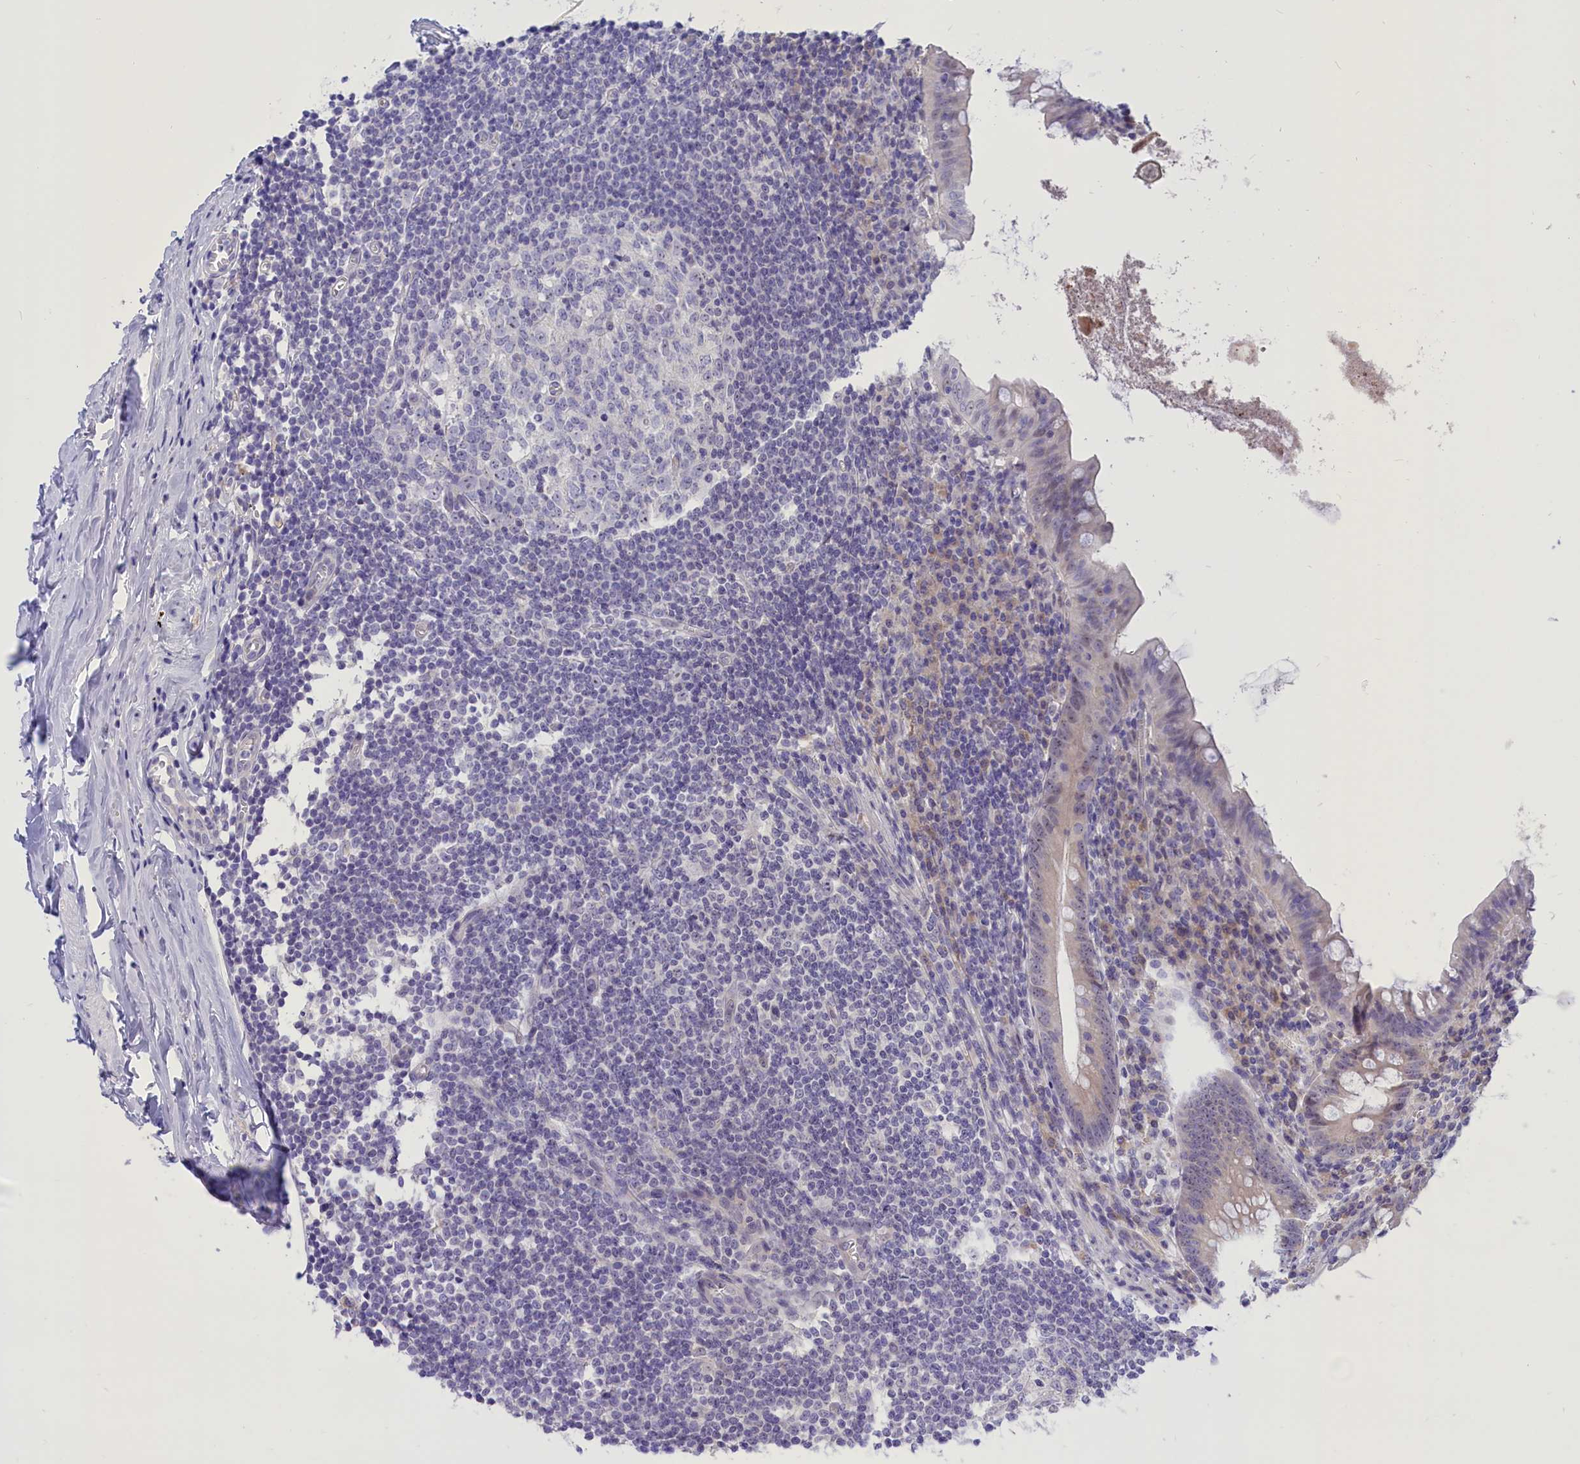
{"staining": {"intensity": "weak", "quantity": "<25%", "location": "cytoplasmic/membranous"}, "tissue": "appendix", "cell_type": "Glandular cells", "image_type": "normal", "snomed": [{"axis": "morphology", "description": "Normal tissue, NOS"}, {"axis": "topography", "description": "Appendix"}], "caption": "Photomicrograph shows no protein staining in glandular cells of benign appendix. (IHC, brightfield microscopy, high magnification).", "gene": "DCAF16", "patient": {"sex": "female", "age": 51}}